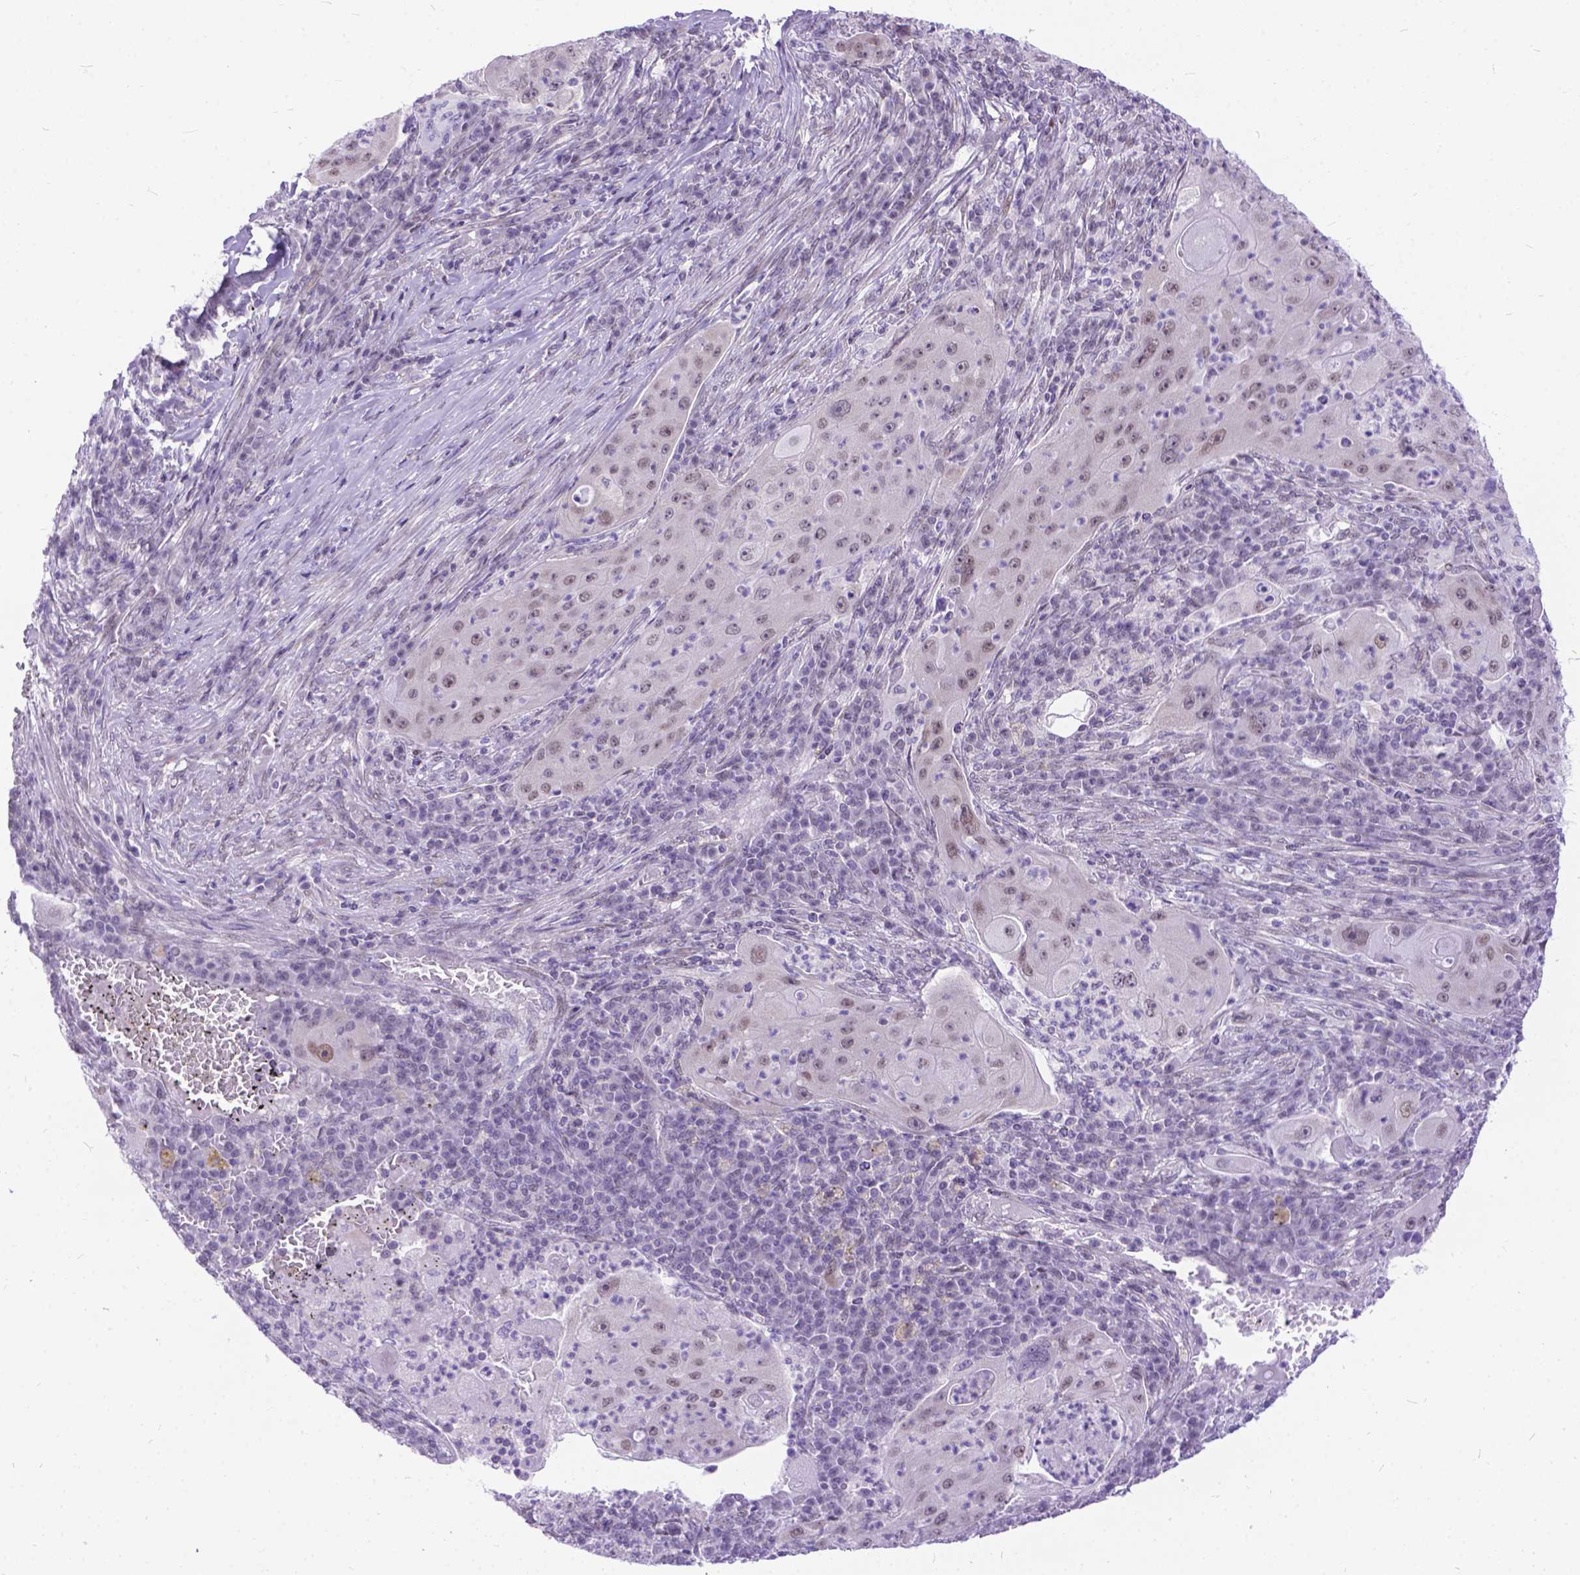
{"staining": {"intensity": "weak", "quantity": "25%-75%", "location": "nuclear"}, "tissue": "lung cancer", "cell_type": "Tumor cells", "image_type": "cancer", "snomed": [{"axis": "morphology", "description": "Squamous cell carcinoma, NOS"}, {"axis": "topography", "description": "Lung"}], "caption": "Lung cancer stained with a brown dye exhibits weak nuclear positive staining in about 25%-75% of tumor cells.", "gene": "FAM124B", "patient": {"sex": "female", "age": 59}}